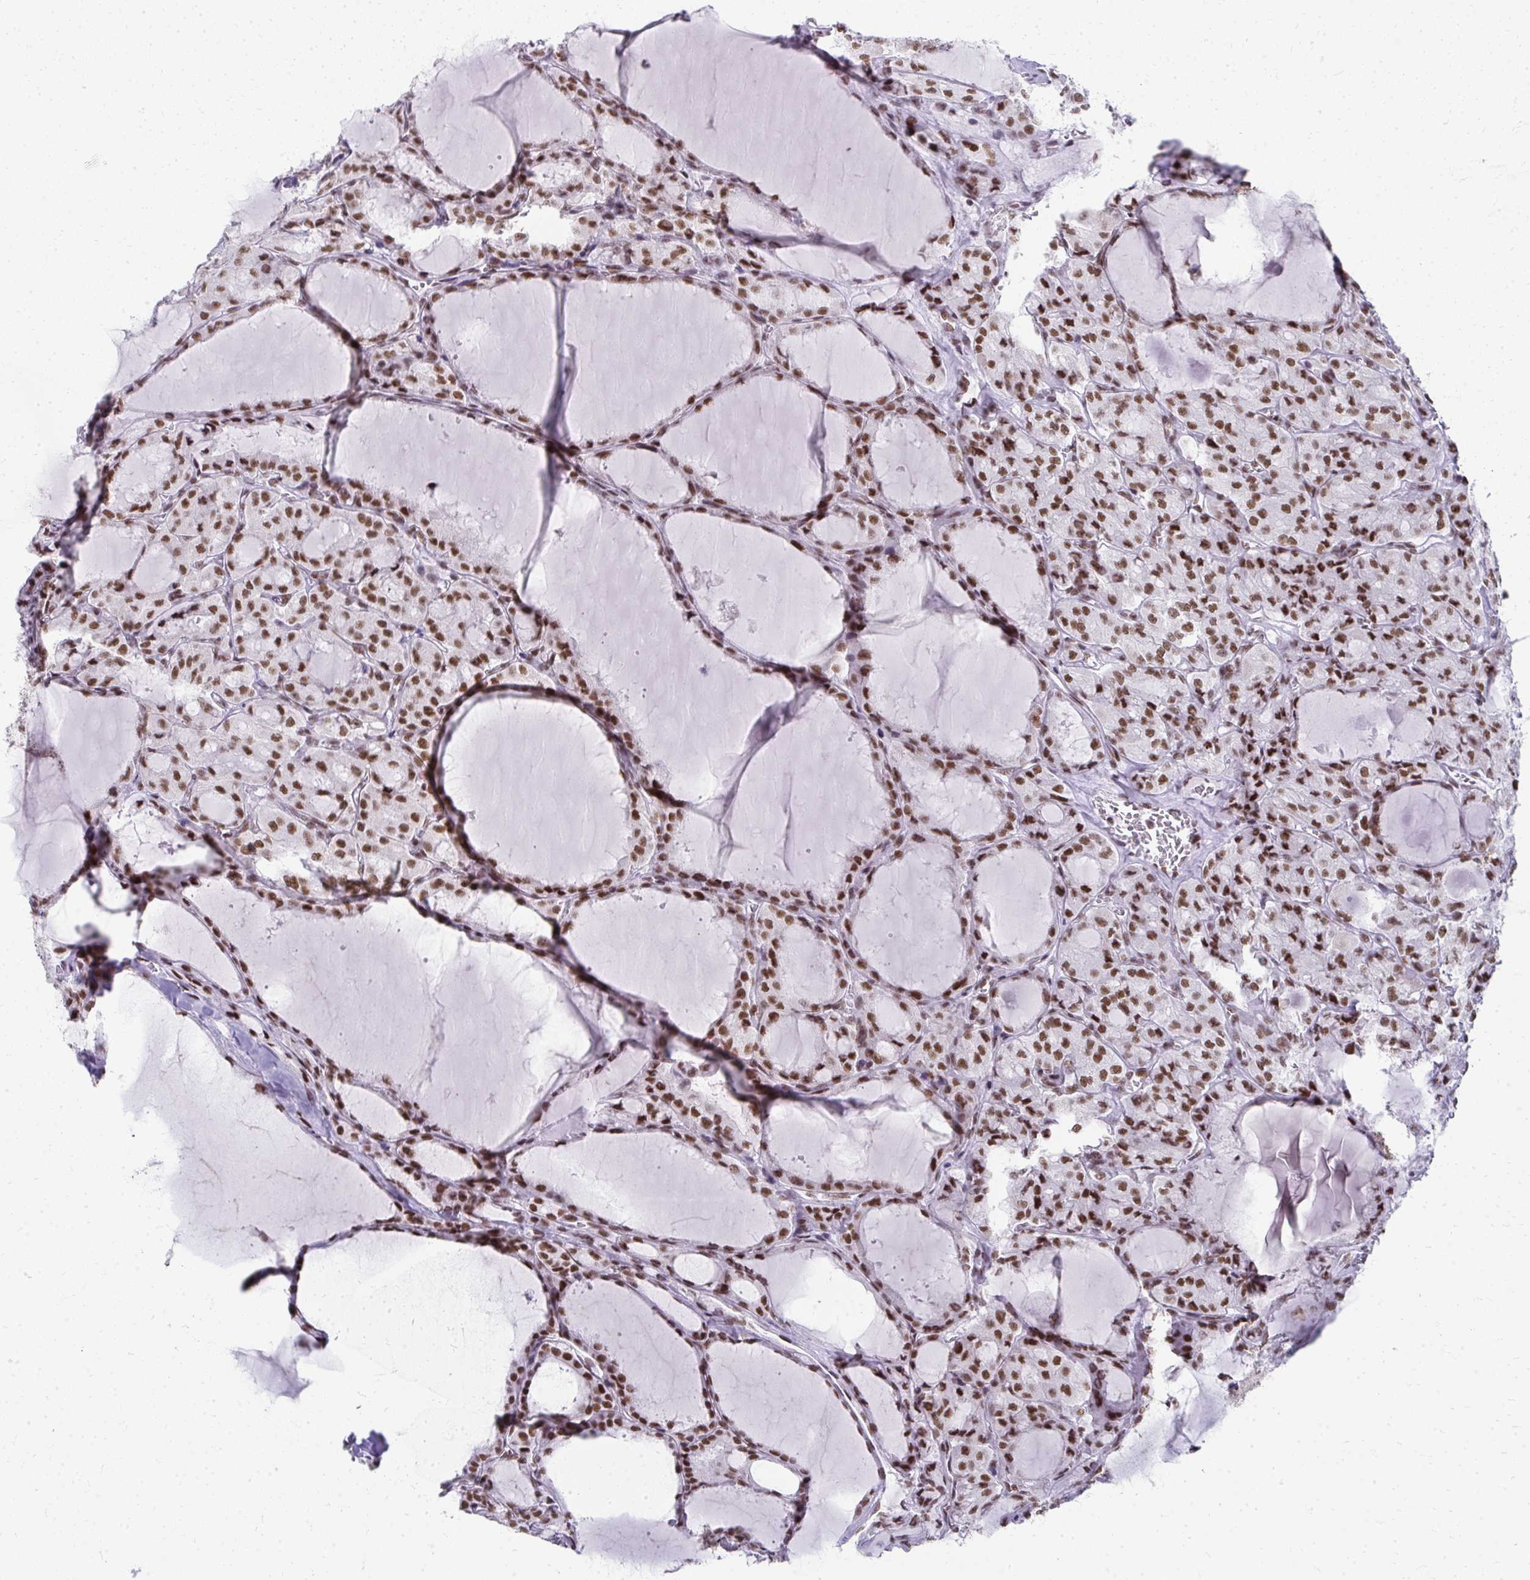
{"staining": {"intensity": "moderate", "quantity": ">75%", "location": "nuclear"}, "tissue": "thyroid cancer", "cell_type": "Tumor cells", "image_type": "cancer", "snomed": [{"axis": "morphology", "description": "Papillary adenocarcinoma, NOS"}, {"axis": "topography", "description": "Thyroid gland"}], "caption": "Immunohistochemistry (IHC) staining of thyroid papillary adenocarcinoma, which reveals medium levels of moderate nuclear expression in approximately >75% of tumor cells indicating moderate nuclear protein expression. The staining was performed using DAB (3,3'-diaminobenzidine) (brown) for protein detection and nuclei were counterstained in hematoxylin (blue).", "gene": "CREBBP", "patient": {"sex": "male", "age": 87}}